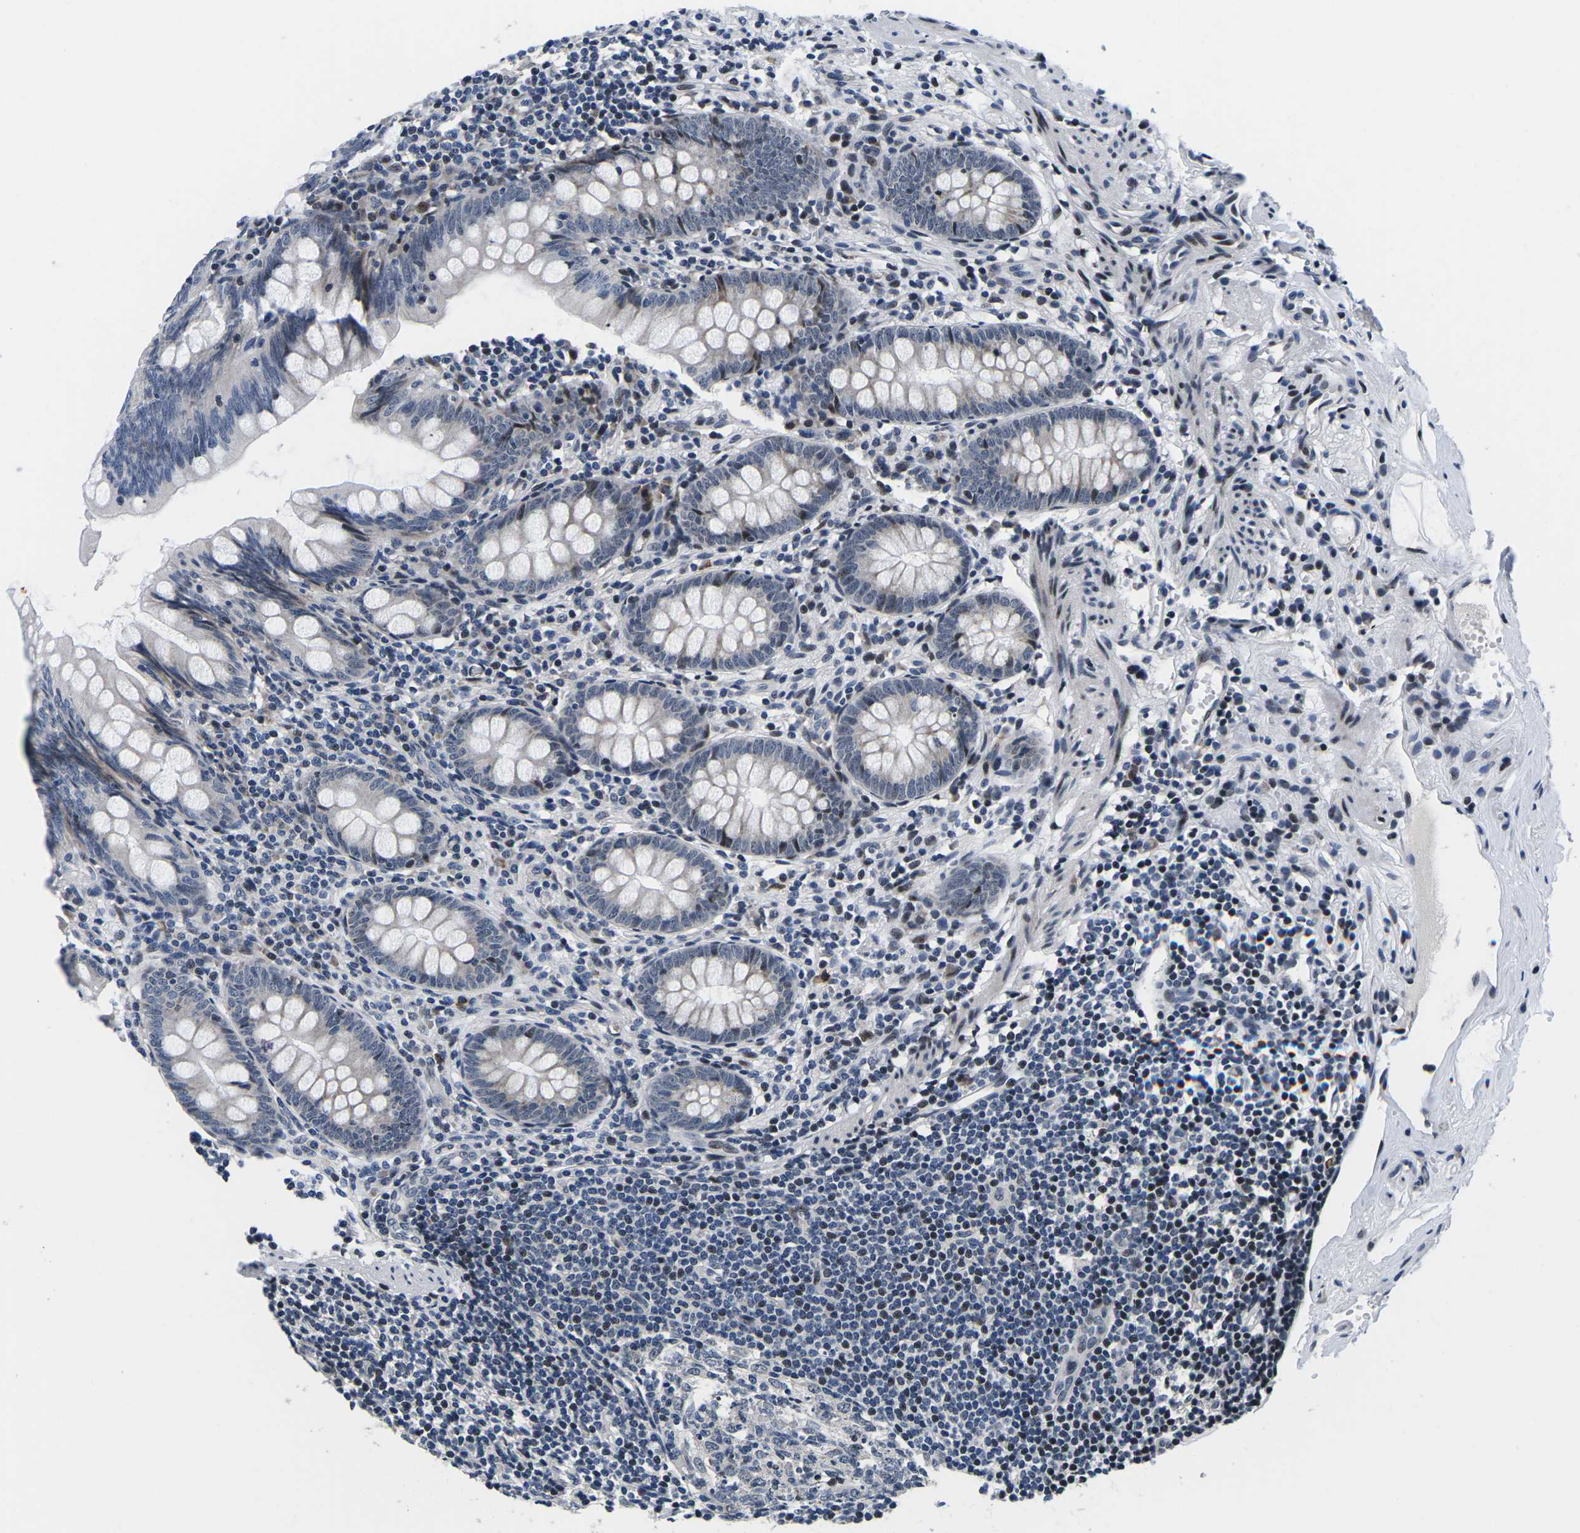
{"staining": {"intensity": "strong", "quantity": "25%-75%", "location": "nuclear"}, "tissue": "appendix", "cell_type": "Glandular cells", "image_type": "normal", "snomed": [{"axis": "morphology", "description": "Normal tissue, NOS"}, {"axis": "topography", "description": "Appendix"}], "caption": "Immunohistochemical staining of unremarkable human appendix exhibits 25%-75% levels of strong nuclear protein positivity in about 25%-75% of glandular cells. The protein is stained brown, and the nuclei are stained in blue (DAB IHC with brightfield microscopy, high magnification).", "gene": "CDC73", "patient": {"sex": "female", "age": 77}}